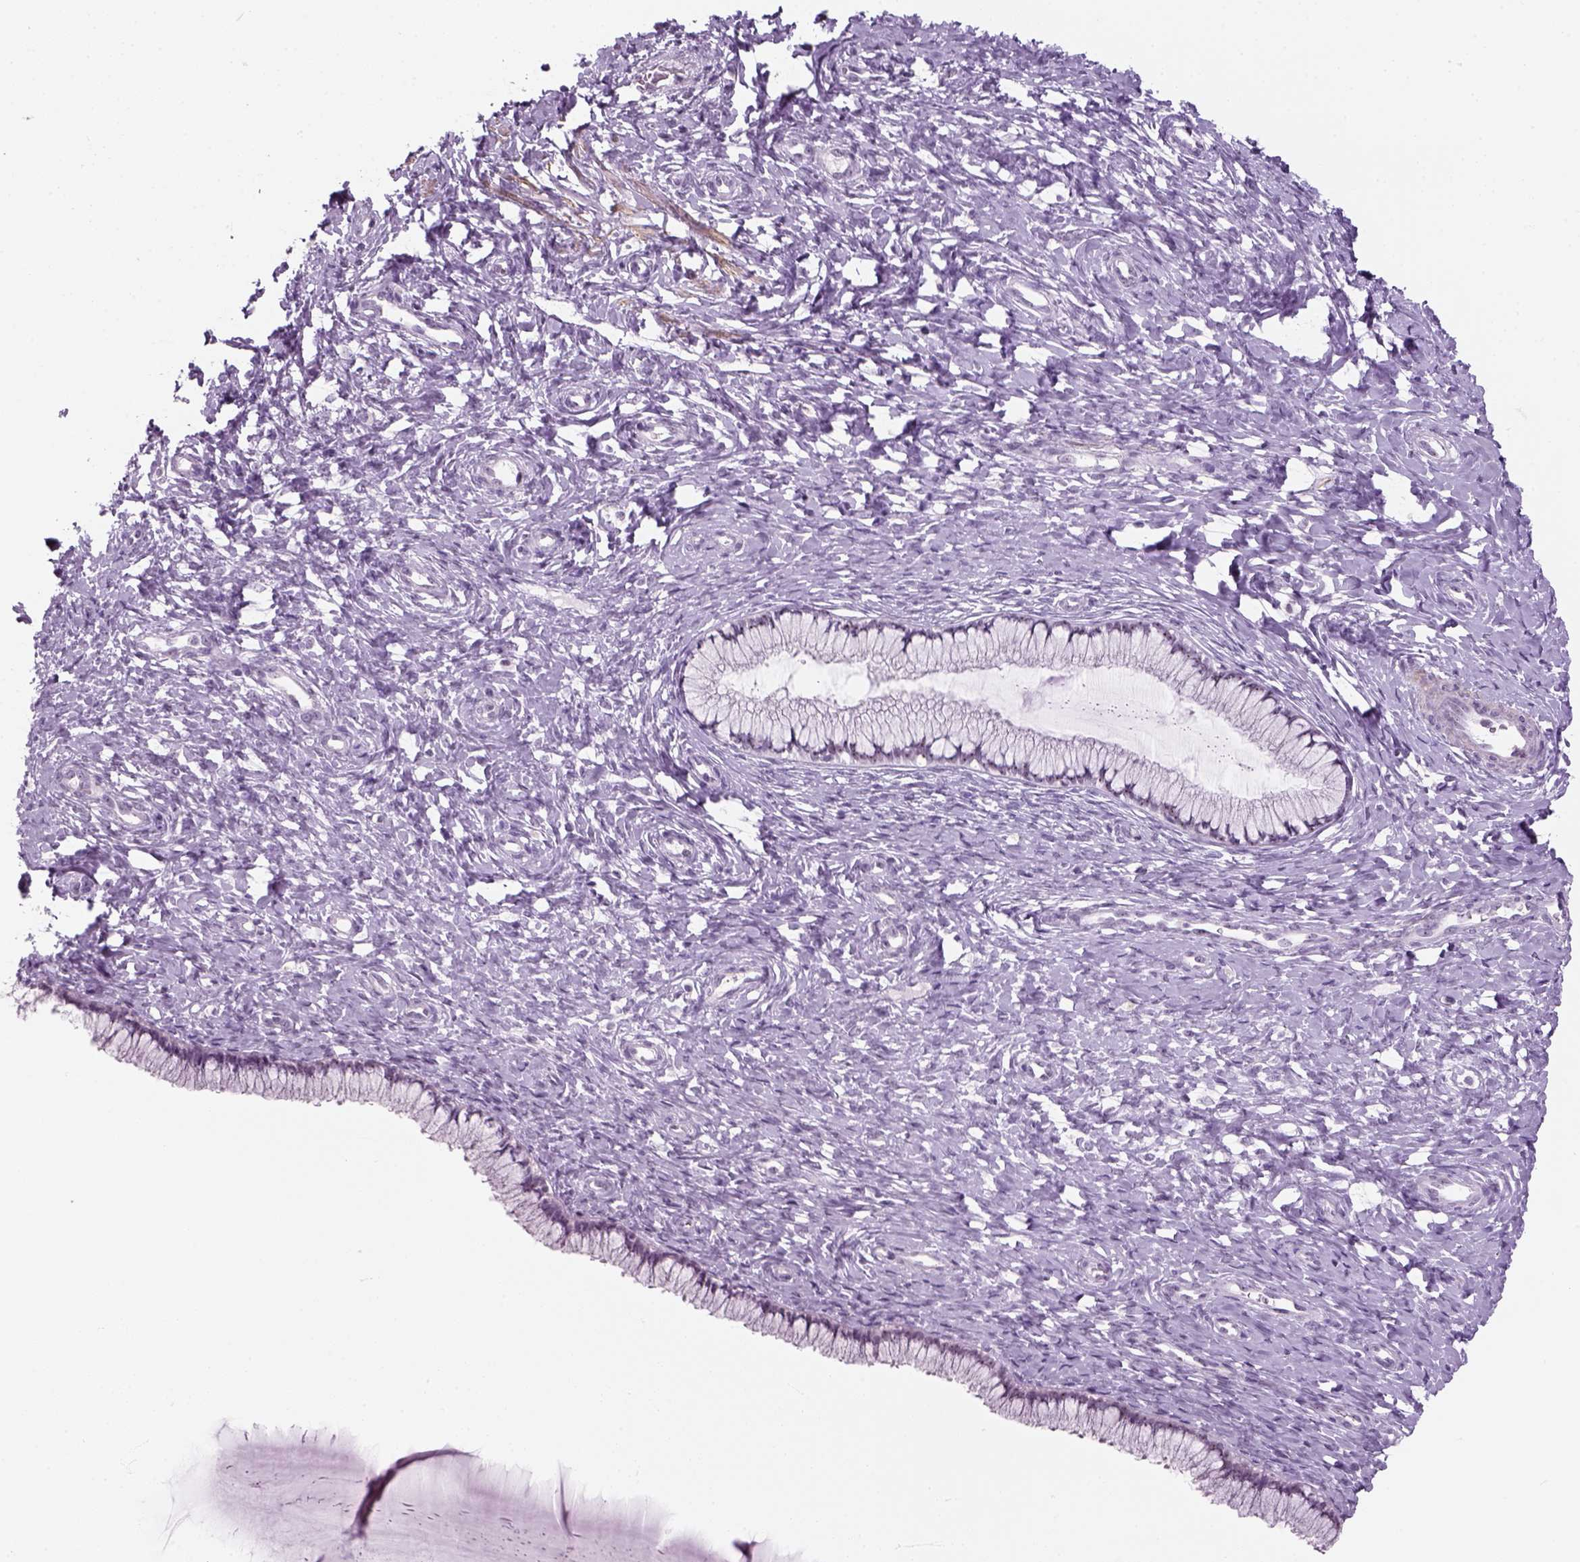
{"staining": {"intensity": "negative", "quantity": "none", "location": "none"}, "tissue": "cervix", "cell_type": "Glandular cells", "image_type": "normal", "snomed": [{"axis": "morphology", "description": "Normal tissue, NOS"}, {"axis": "topography", "description": "Cervix"}], "caption": "High magnification brightfield microscopy of unremarkable cervix stained with DAB (3,3'-diaminobenzidine) (brown) and counterstained with hematoxylin (blue): glandular cells show no significant expression.", "gene": "ZNF865", "patient": {"sex": "female", "age": 37}}